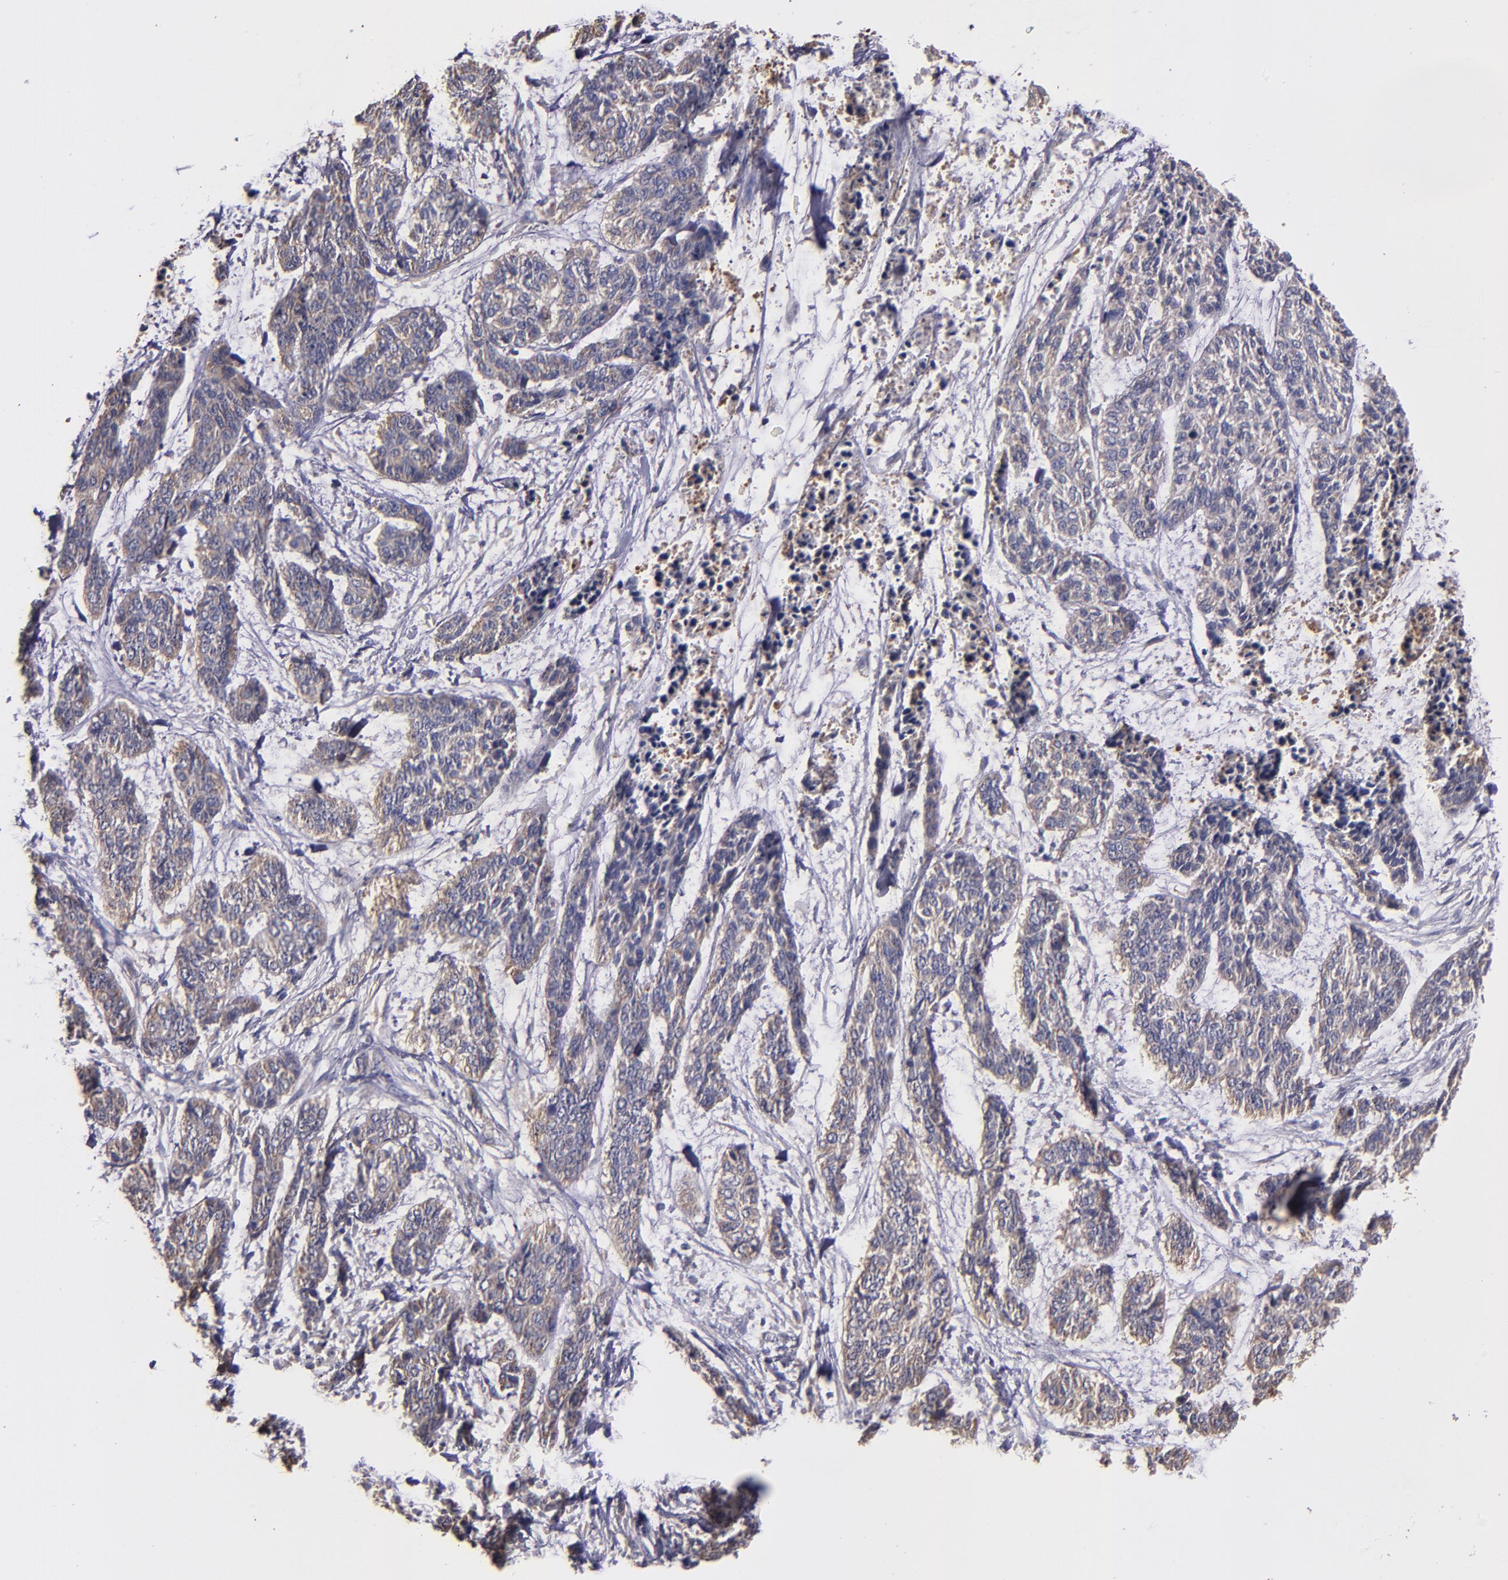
{"staining": {"intensity": "weak", "quantity": "25%-75%", "location": "cytoplasmic/membranous"}, "tissue": "skin cancer", "cell_type": "Tumor cells", "image_type": "cancer", "snomed": [{"axis": "morphology", "description": "Basal cell carcinoma"}, {"axis": "topography", "description": "Skin"}], "caption": "High-power microscopy captured an IHC micrograph of skin cancer (basal cell carcinoma), revealing weak cytoplasmic/membranous positivity in about 25%-75% of tumor cells.", "gene": "CARS1", "patient": {"sex": "female", "age": 64}}